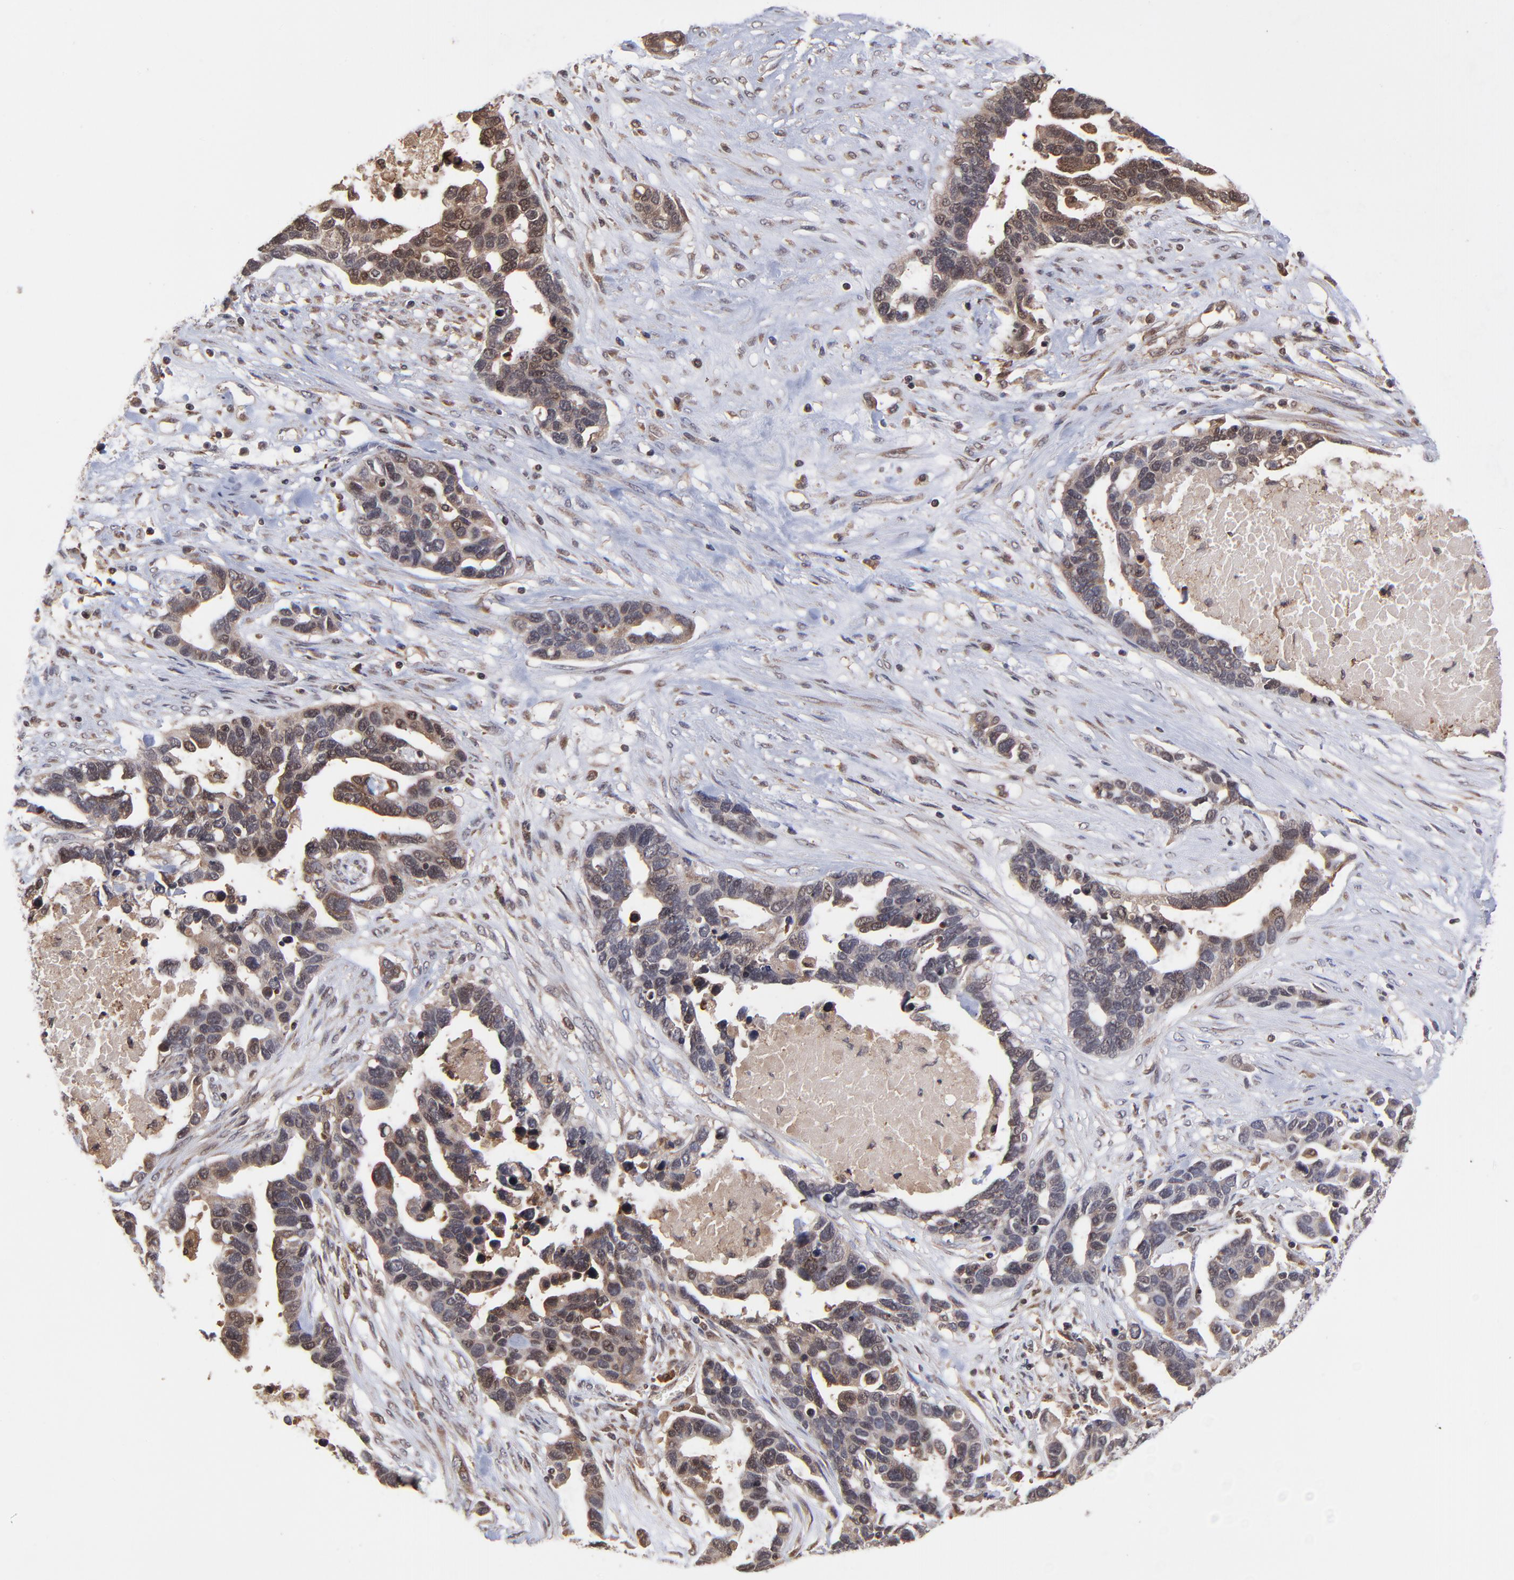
{"staining": {"intensity": "moderate", "quantity": "25%-75%", "location": "cytoplasmic/membranous"}, "tissue": "ovarian cancer", "cell_type": "Tumor cells", "image_type": "cancer", "snomed": [{"axis": "morphology", "description": "Cystadenocarcinoma, serous, NOS"}, {"axis": "topography", "description": "Ovary"}], "caption": "Brown immunohistochemical staining in serous cystadenocarcinoma (ovarian) demonstrates moderate cytoplasmic/membranous expression in about 25%-75% of tumor cells.", "gene": "UBE2L6", "patient": {"sex": "female", "age": 54}}